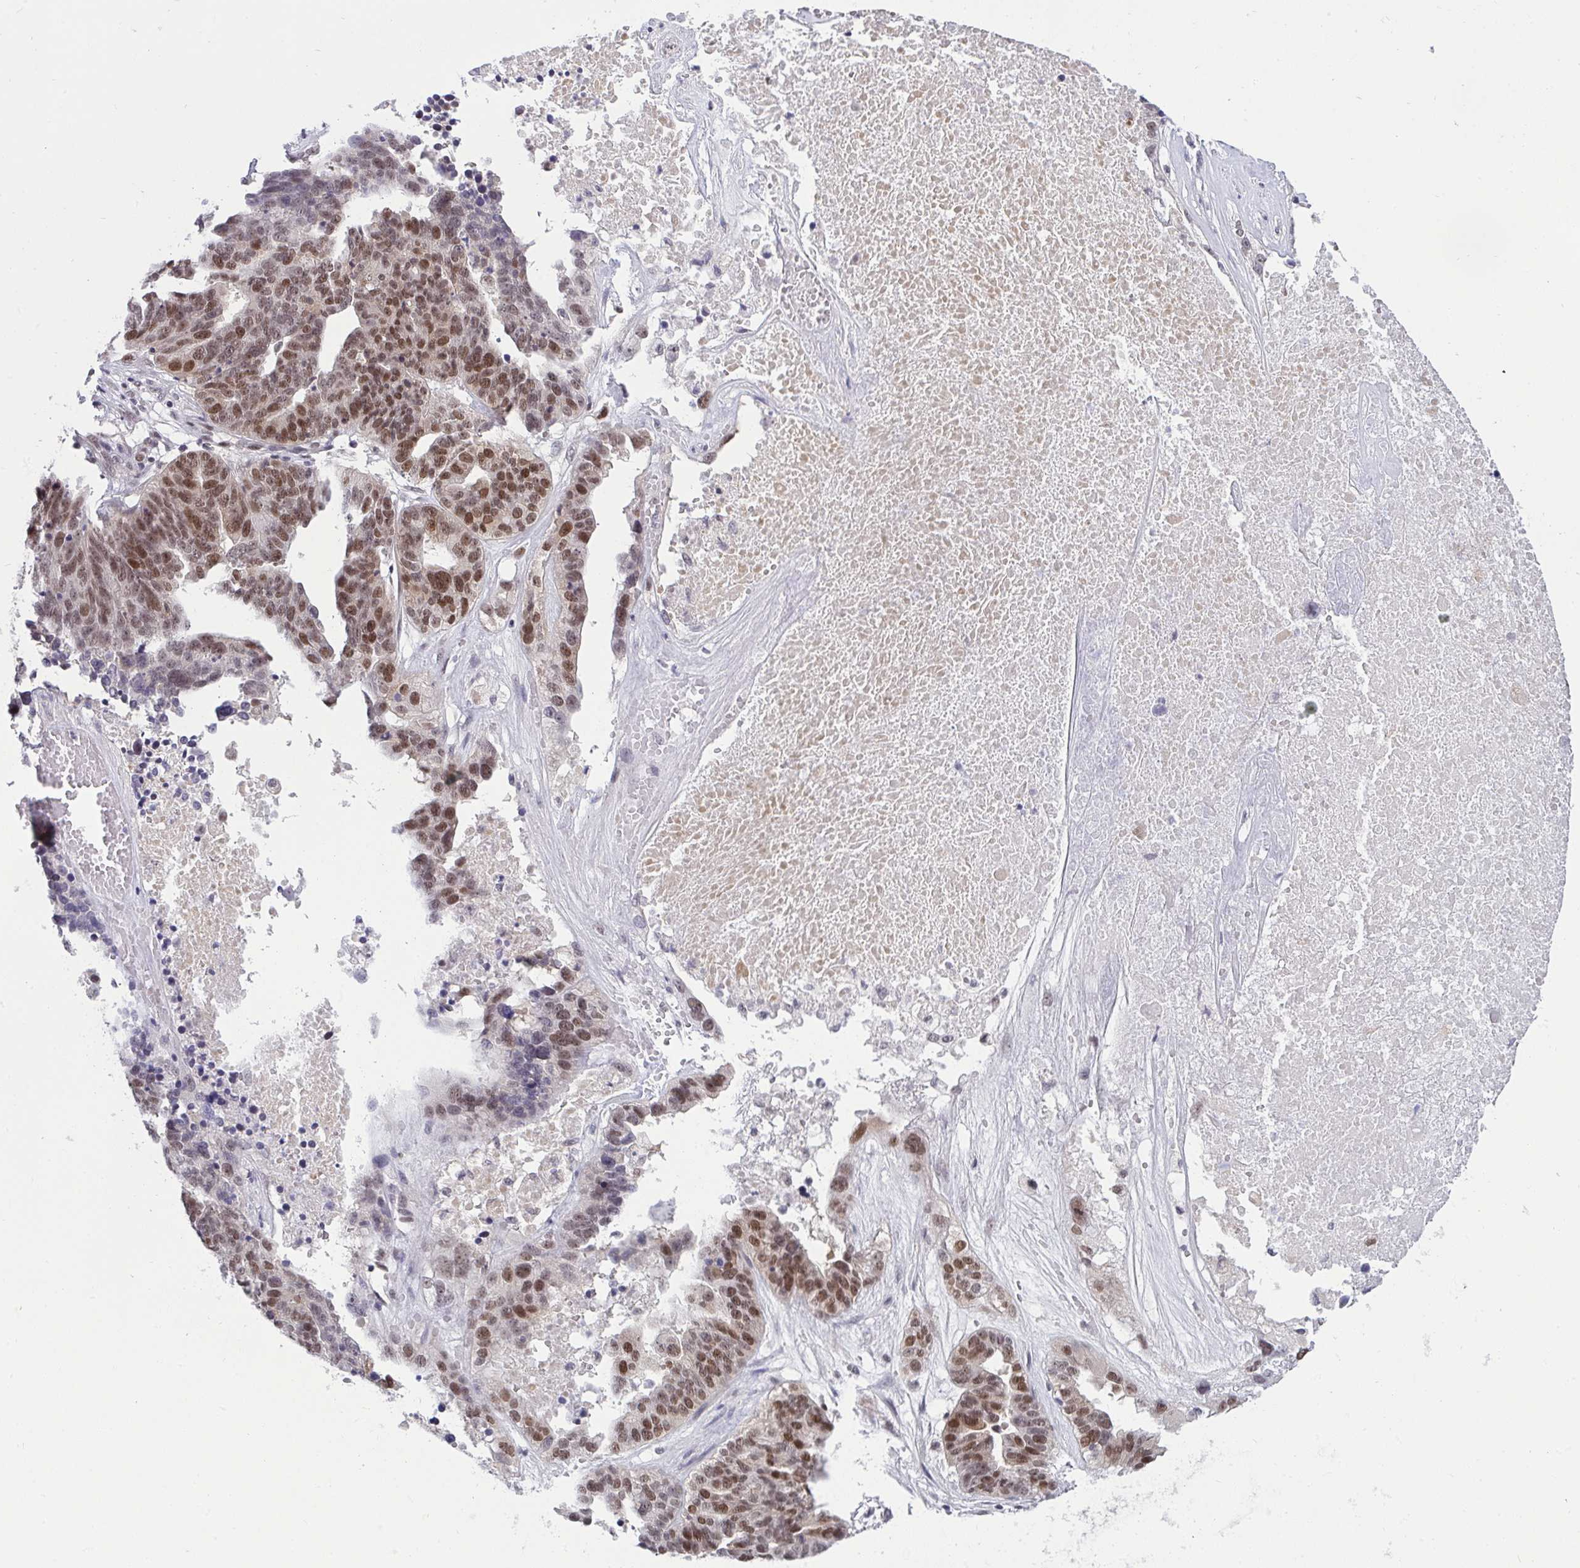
{"staining": {"intensity": "moderate", "quantity": ">75%", "location": "nuclear"}, "tissue": "ovarian cancer", "cell_type": "Tumor cells", "image_type": "cancer", "snomed": [{"axis": "morphology", "description": "Cystadenocarcinoma, serous, NOS"}, {"axis": "topography", "description": "Ovary"}], "caption": "Protein staining demonstrates moderate nuclear positivity in approximately >75% of tumor cells in ovarian cancer (serous cystadenocarcinoma). Immunohistochemistry (ihc) stains the protein of interest in brown and the nuclei are stained blue.", "gene": "RFC4", "patient": {"sex": "female", "age": 59}}